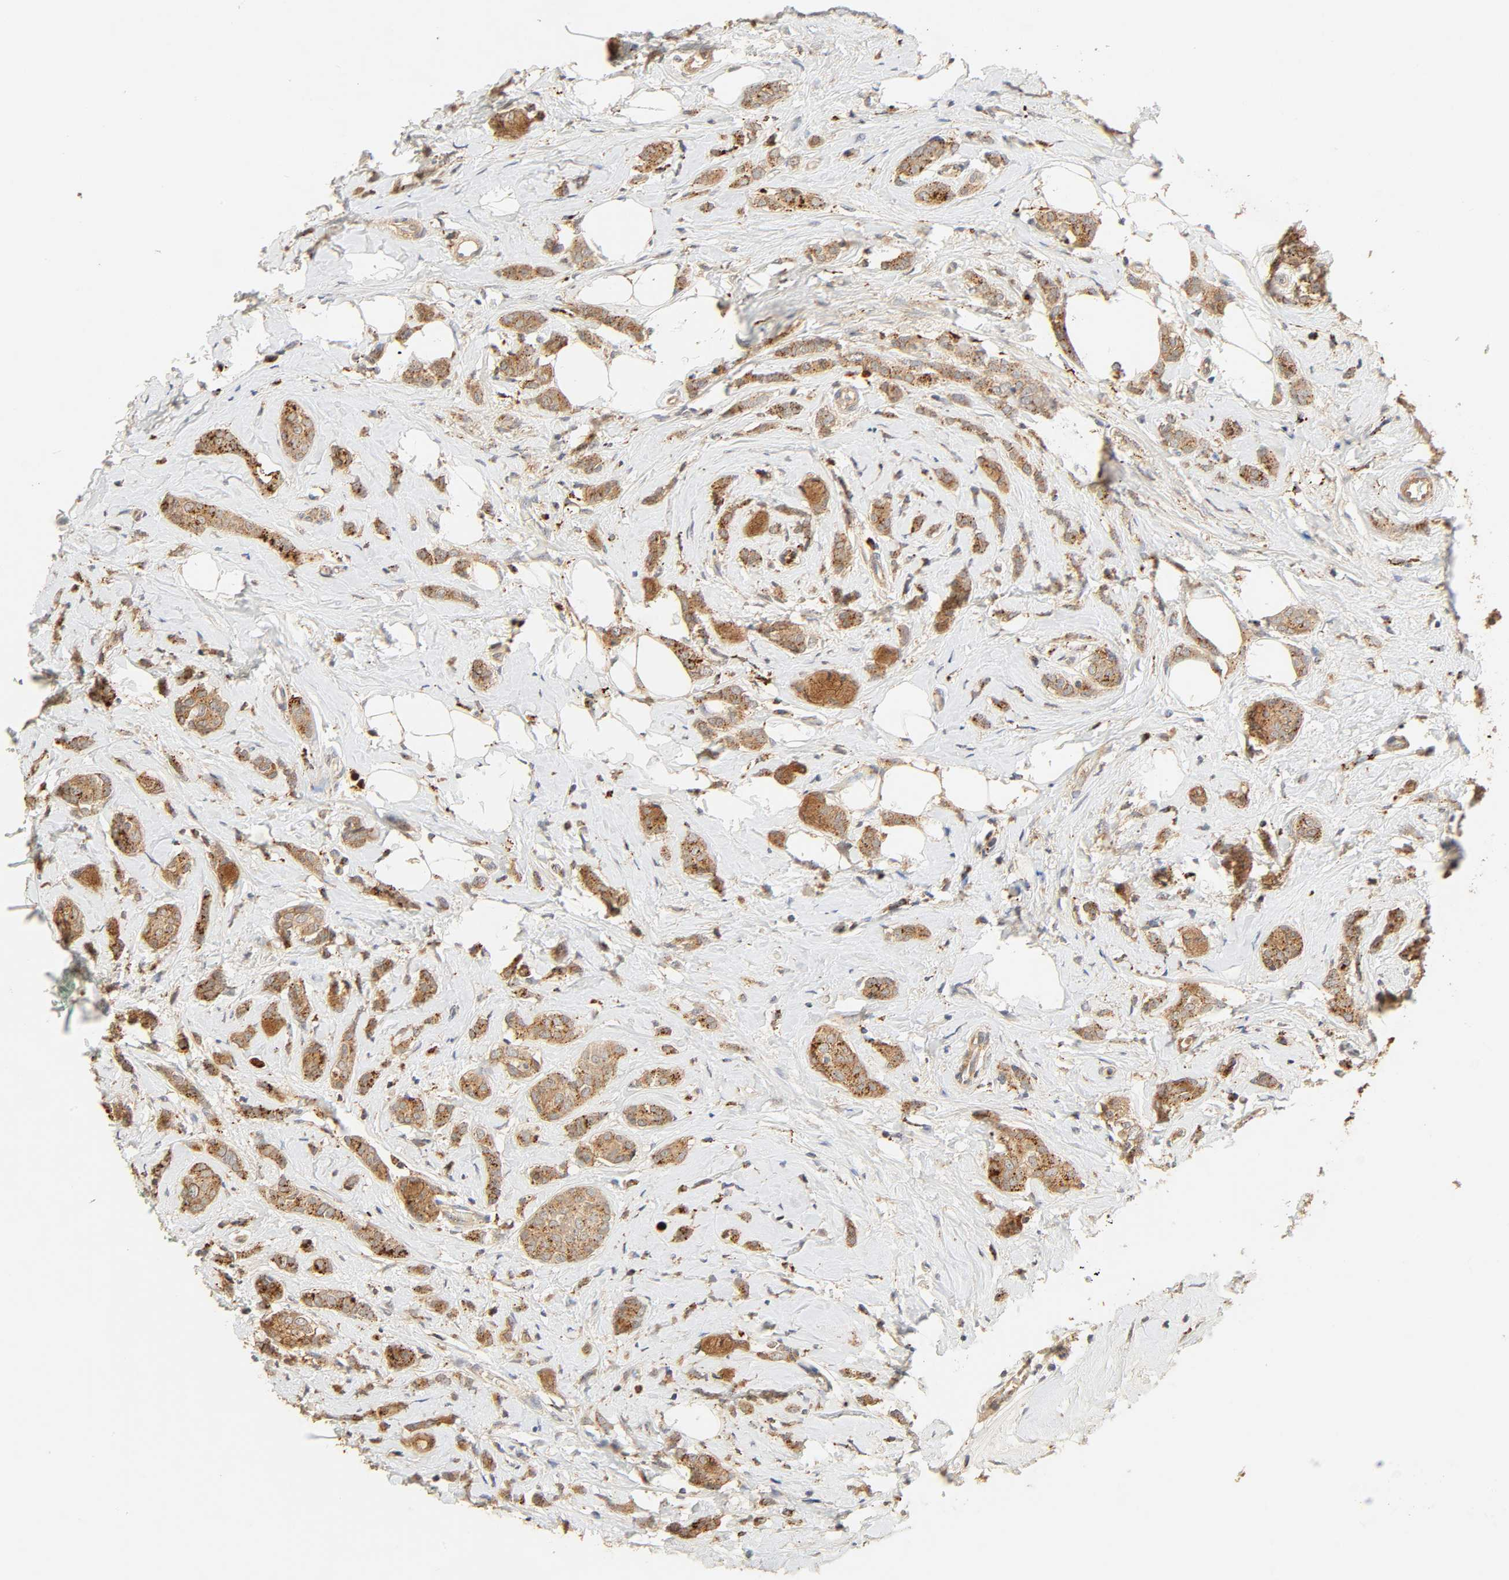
{"staining": {"intensity": "moderate", "quantity": ">75%", "location": "cytoplasmic/membranous"}, "tissue": "breast cancer", "cell_type": "Tumor cells", "image_type": "cancer", "snomed": [{"axis": "morphology", "description": "Lobular carcinoma"}, {"axis": "topography", "description": "Breast"}], "caption": "Immunohistochemical staining of breast lobular carcinoma exhibits moderate cytoplasmic/membranous protein positivity in approximately >75% of tumor cells.", "gene": "MAPK6", "patient": {"sex": "female", "age": 60}}